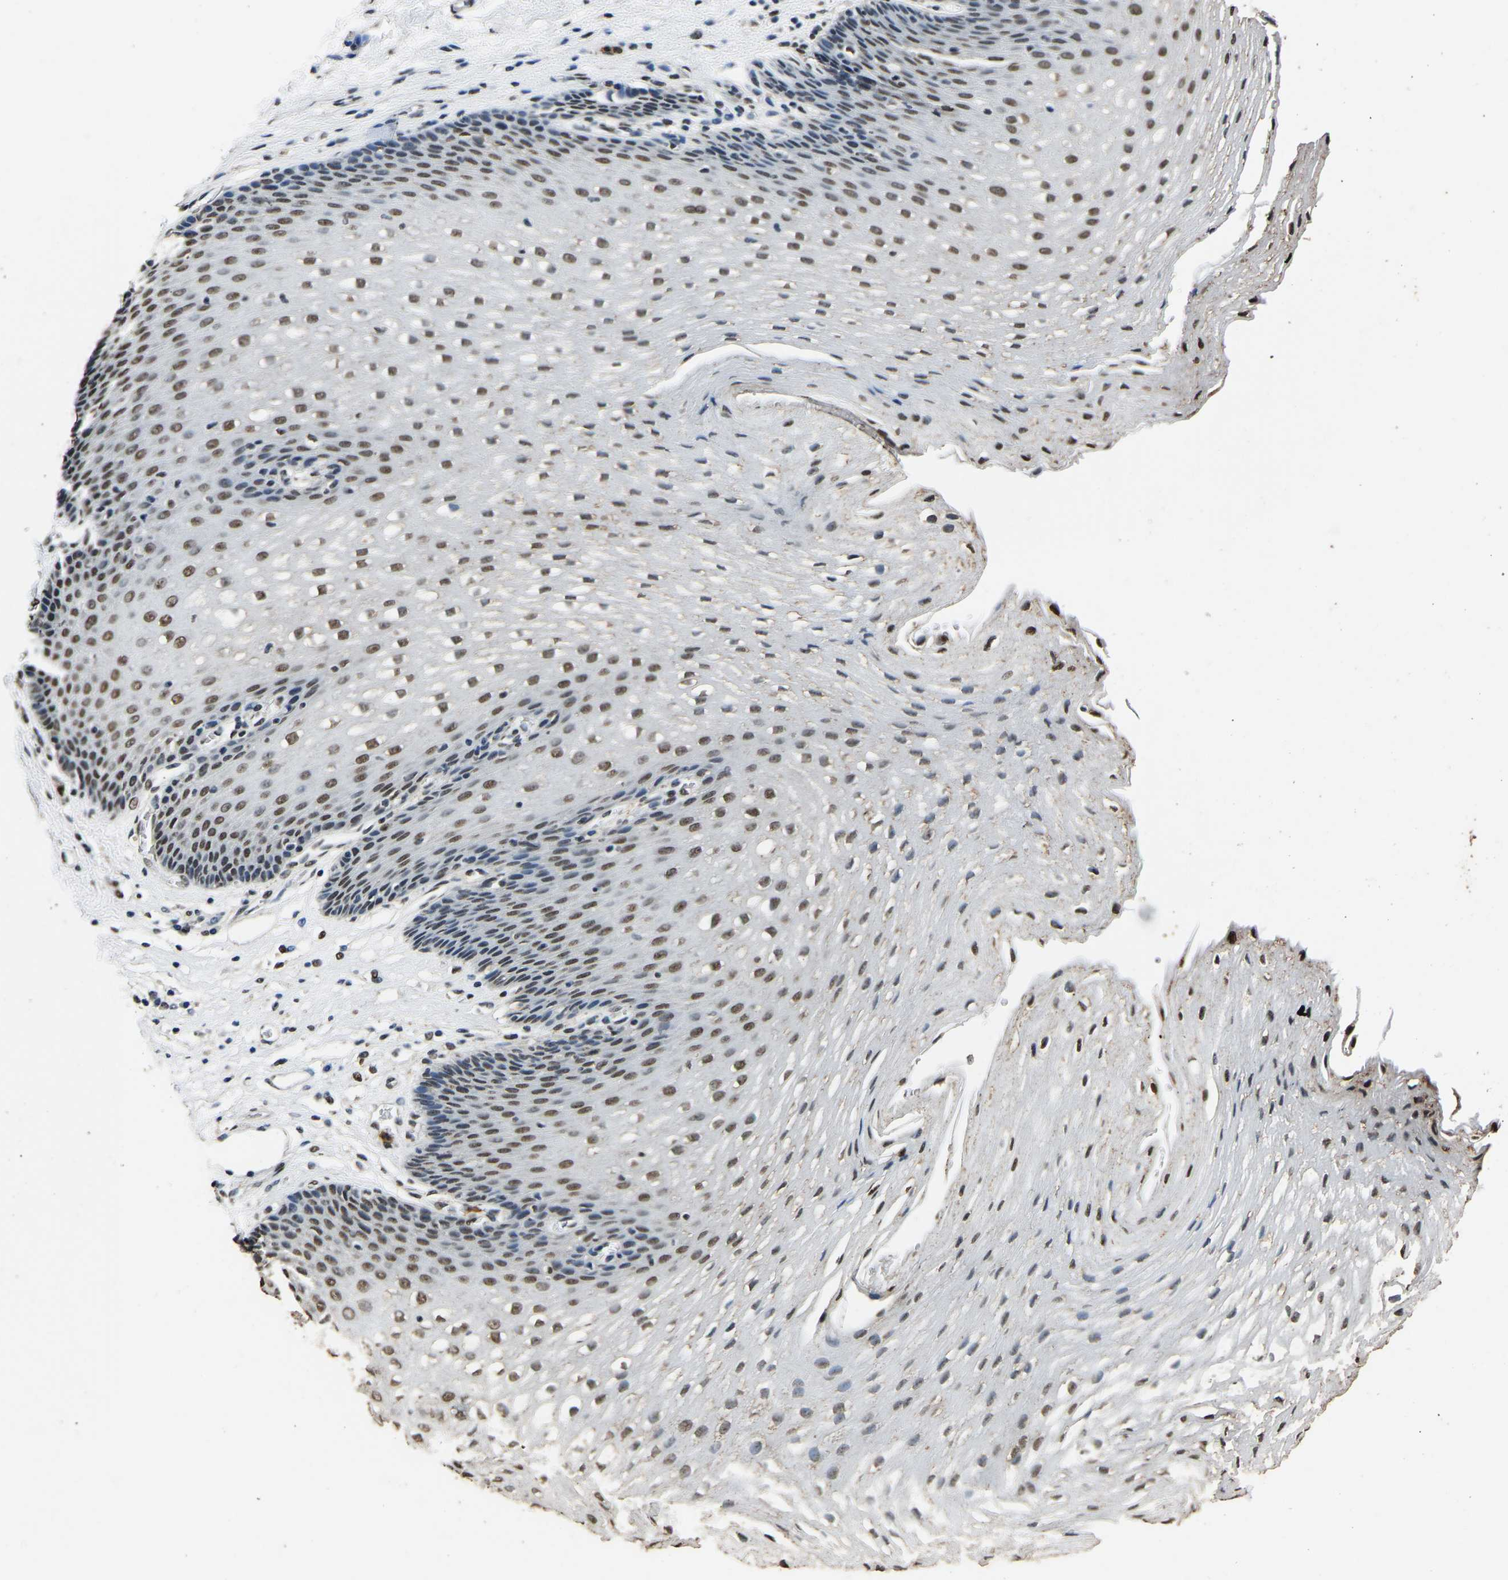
{"staining": {"intensity": "moderate", "quantity": "25%-75%", "location": "nuclear"}, "tissue": "esophagus", "cell_type": "Squamous epithelial cells", "image_type": "normal", "snomed": [{"axis": "morphology", "description": "Normal tissue, NOS"}, {"axis": "topography", "description": "Esophagus"}], "caption": "IHC (DAB (3,3'-diaminobenzidine)) staining of normal human esophagus demonstrates moderate nuclear protein positivity in about 25%-75% of squamous epithelial cells.", "gene": "SAFB", "patient": {"sex": "male", "age": 48}}